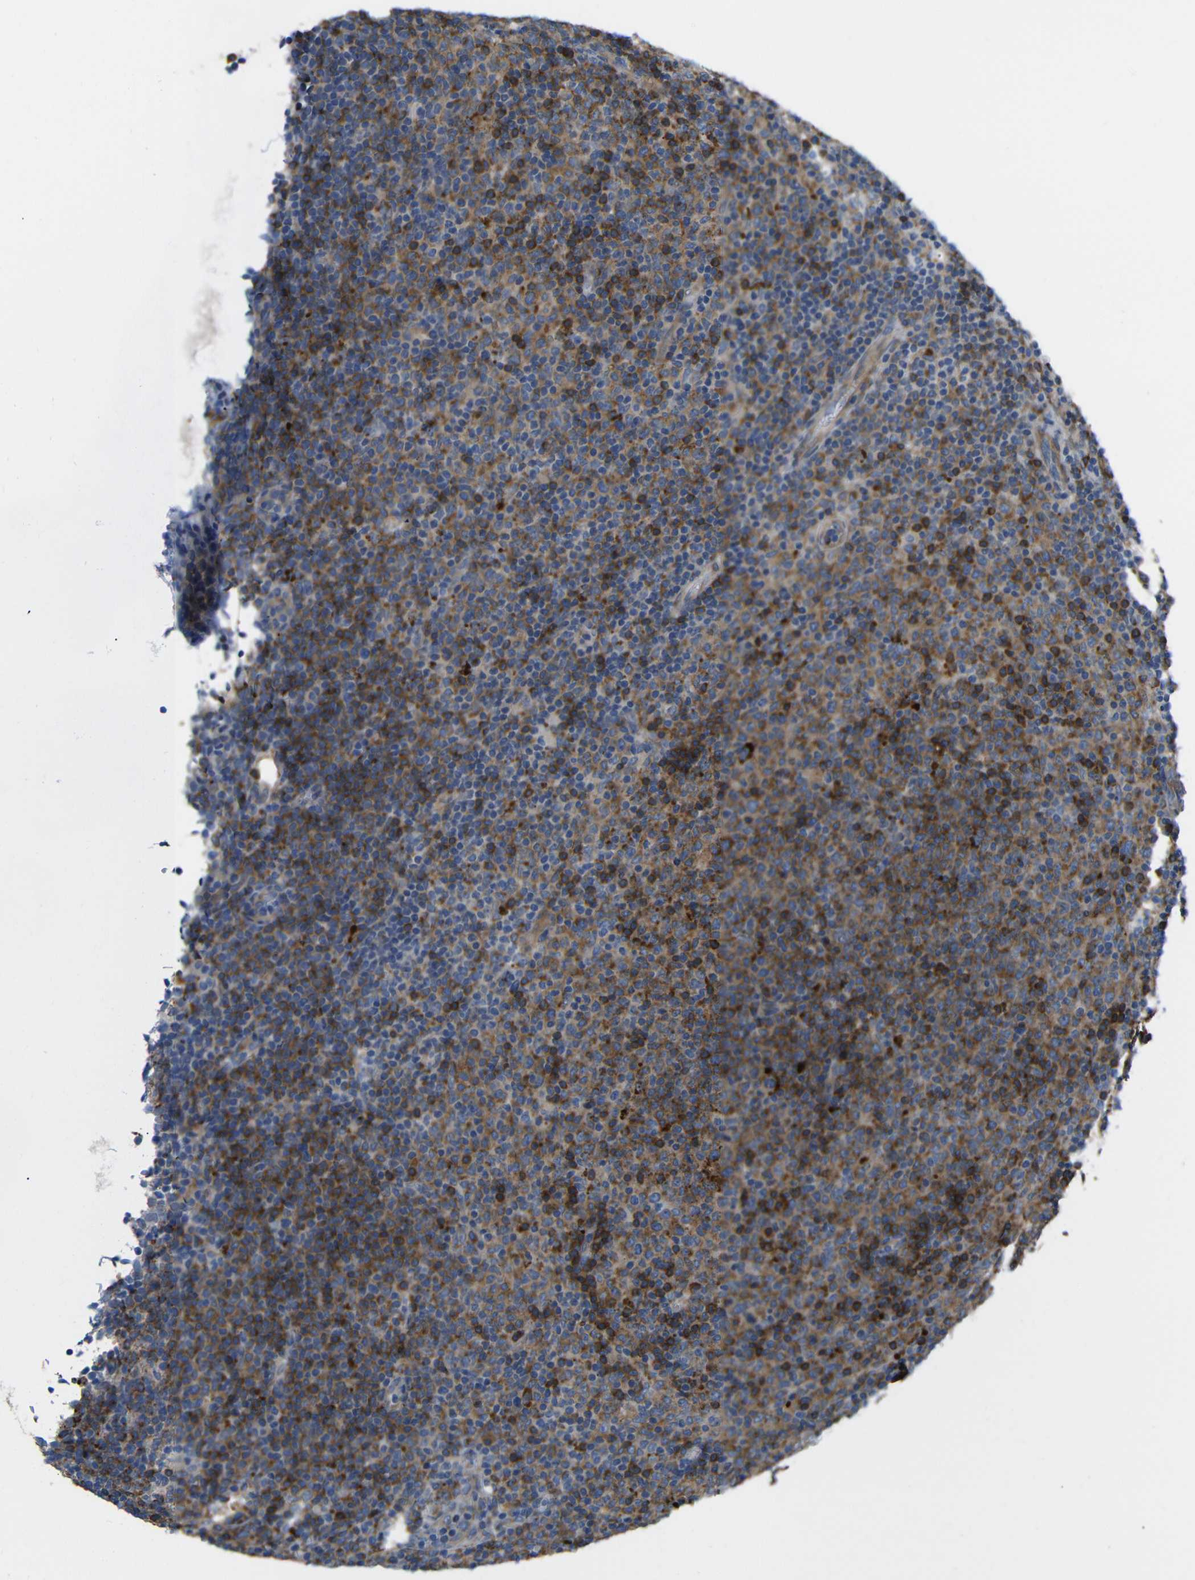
{"staining": {"intensity": "moderate", "quantity": ">75%", "location": "cytoplasmic/membranous"}, "tissue": "lymphoma", "cell_type": "Tumor cells", "image_type": "cancer", "snomed": [{"axis": "morphology", "description": "Malignant lymphoma, non-Hodgkin's type, Low grade"}, {"axis": "topography", "description": "Lymph node"}], "caption": "Approximately >75% of tumor cells in low-grade malignant lymphoma, non-Hodgkin's type exhibit moderate cytoplasmic/membranous protein staining as visualized by brown immunohistochemical staining.", "gene": "SYPL1", "patient": {"sex": "male", "age": 70}}